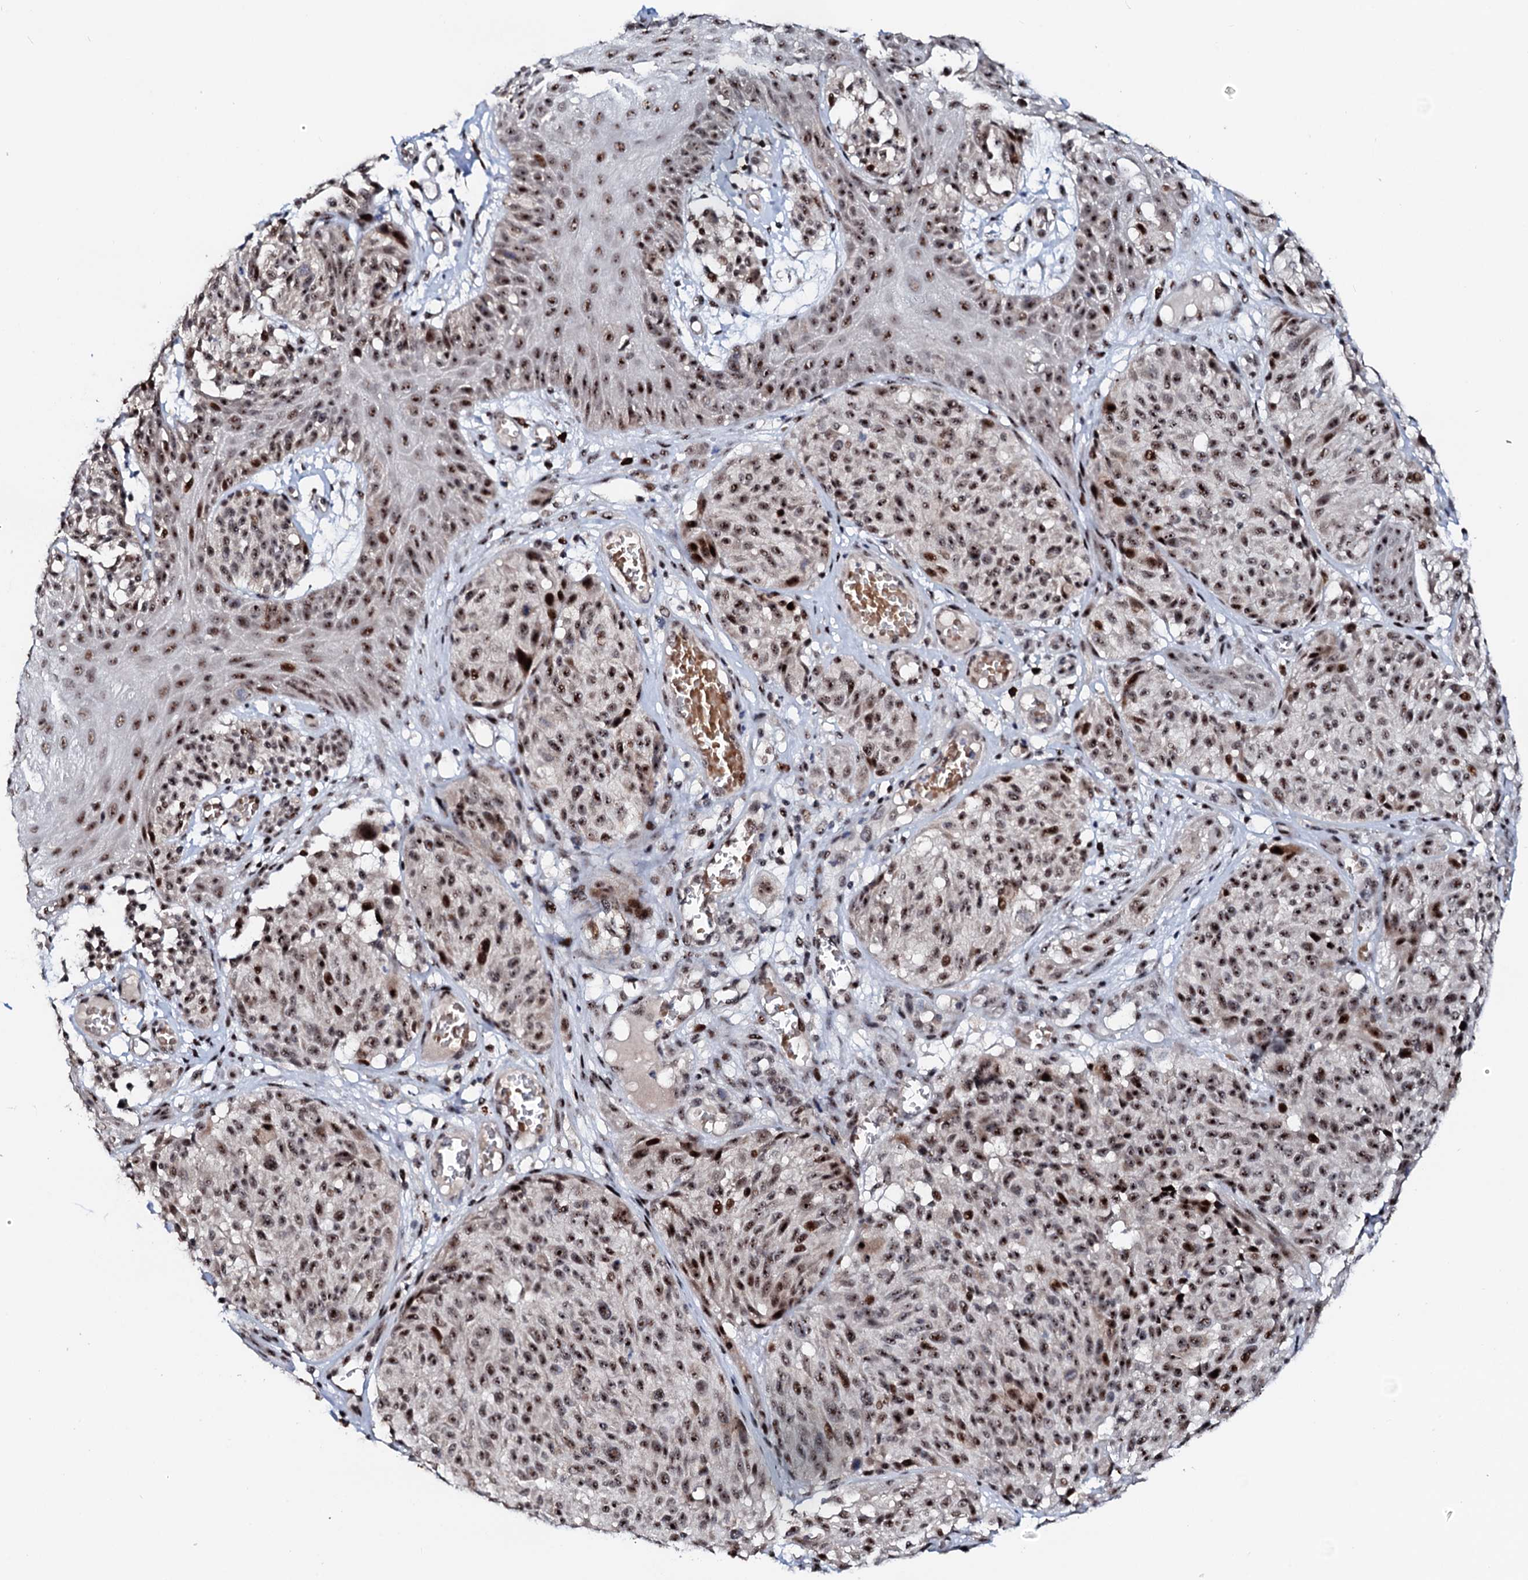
{"staining": {"intensity": "moderate", "quantity": ">75%", "location": "nuclear"}, "tissue": "melanoma", "cell_type": "Tumor cells", "image_type": "cancer", "snomed": [{"axis": "morphology", "description": "Malignant melanoma, NOS"}, {"axis": "topography", "description": "Skin"}], "caption": "Human melanoma stained for a protein (brown) shows moderate nuclear positive expression in about >75% of tumor cells.", "gene": "NEUROG3", "patient": {"sex": "male", "age": 83}}